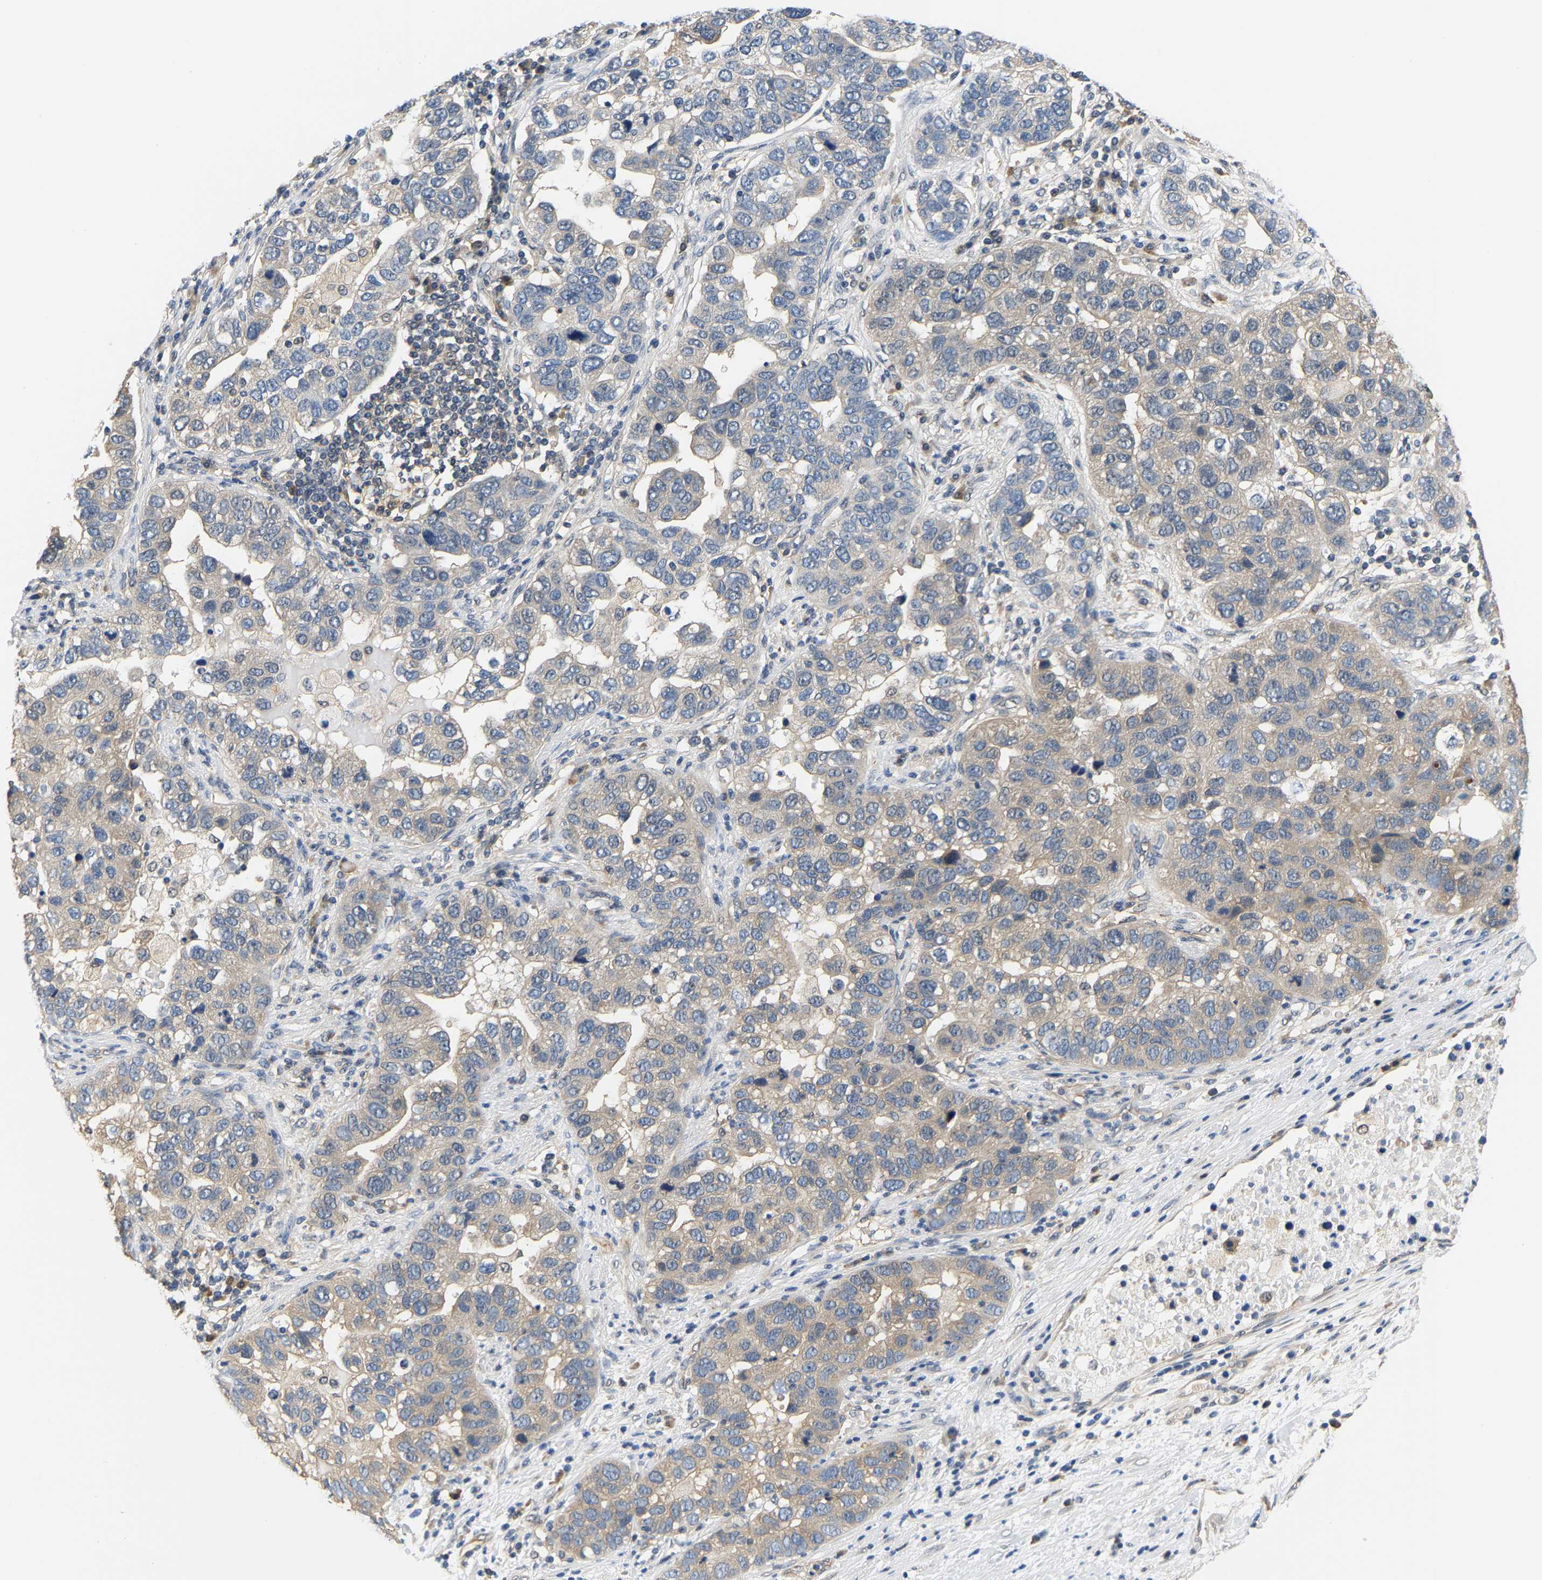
{"staining": {"intensity": "weak", "quantity": "25%-75%", "location": "cytoplasmic/membranous"}, "tissue": "pancreatic cancer", "cell_type": "Tumor cells", "image_type": "cancer", "snomed": [{"axis": "morphology", "description": "Adenocarcinoma, NOS"}, {"axis": "topography", "description": "Pancreas"}], "caption": "IHC (DAB) staining of human pancreatic cancer shows weak cytoplasmic/membranous protein positivity in approximately 25%-75% of tumor cells.", "gene": "ARHGEF12", "patient": {"sex": "female", "age": 61}}